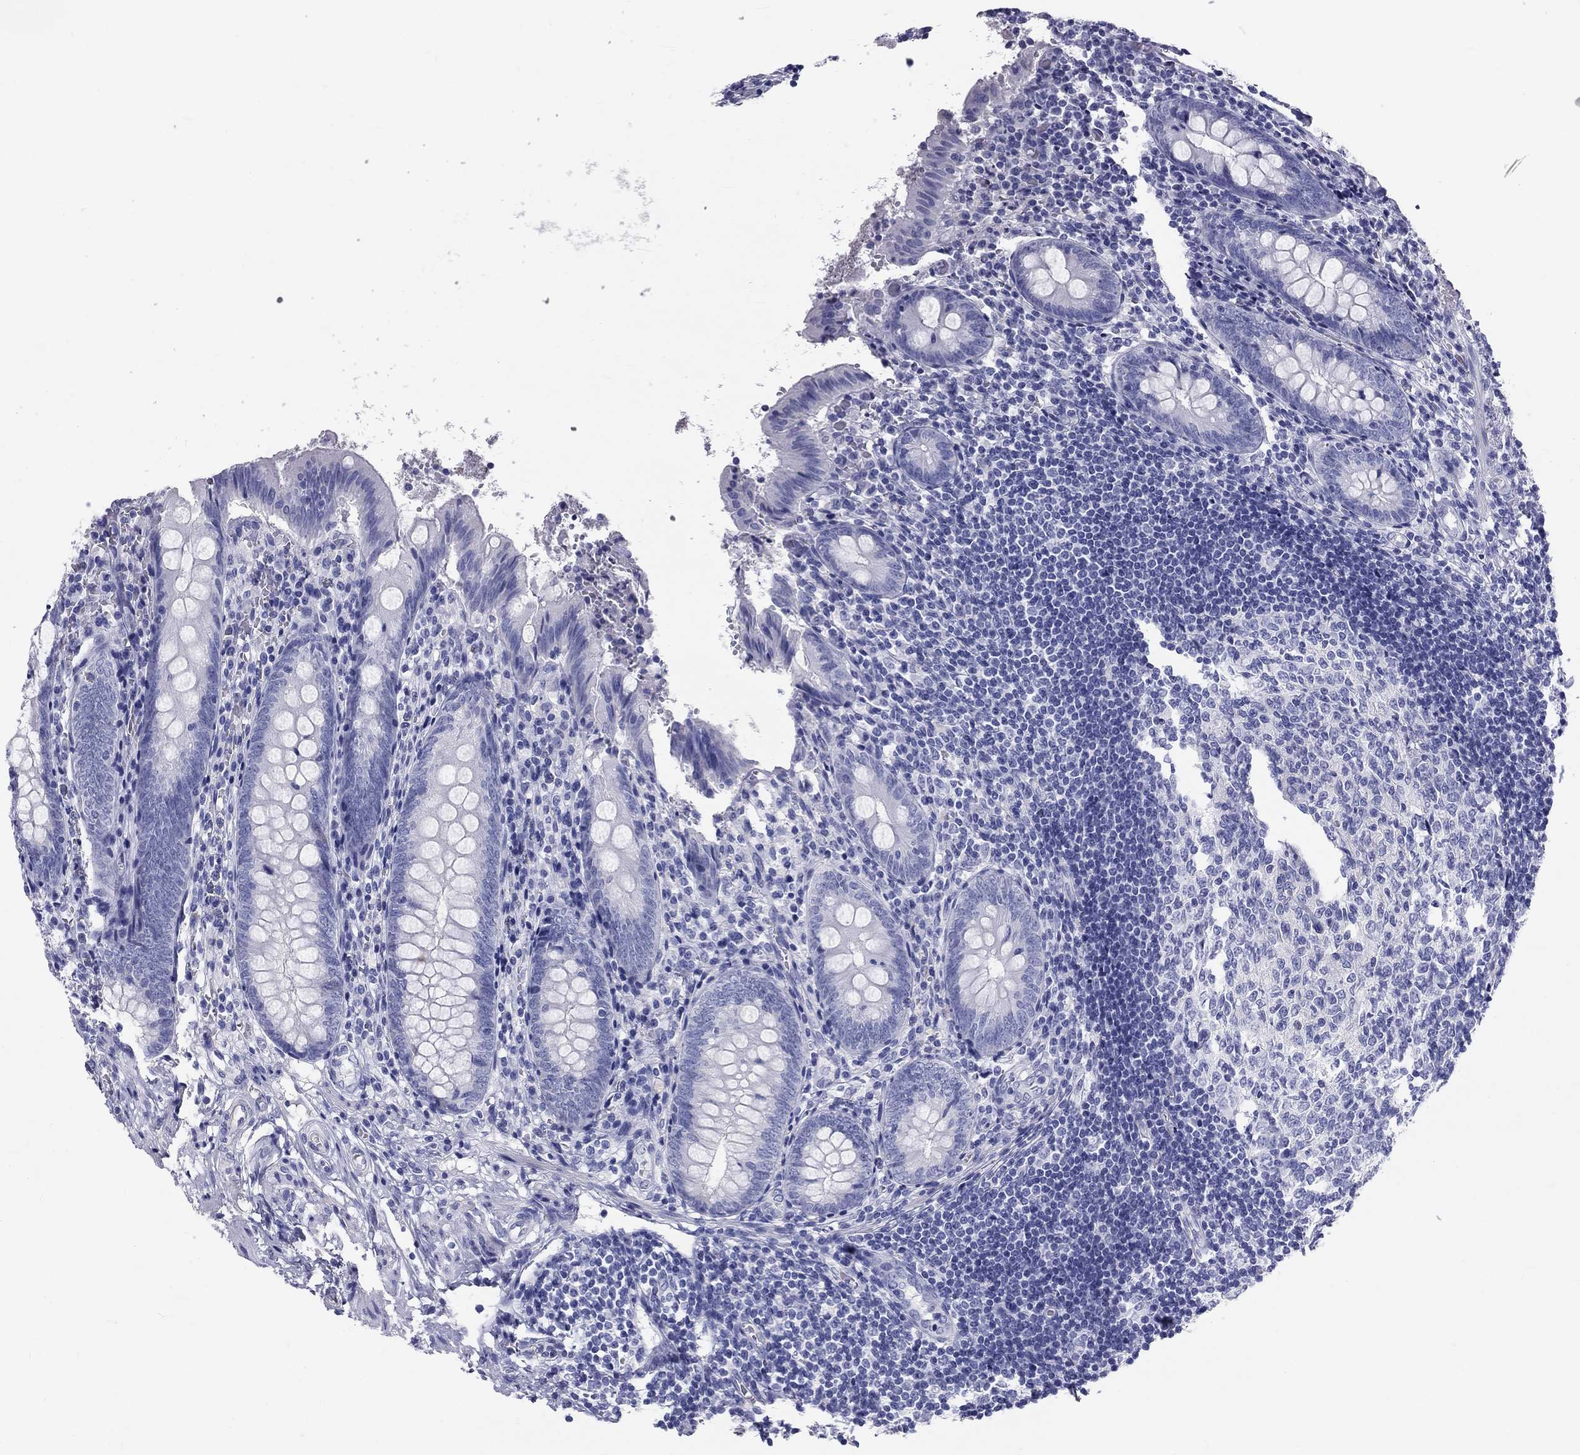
{"staining": {"intensity": "negative", "quantity": "none", "location": "none"}, "tissue": "appendix", "cell_type": "Glandular cells", "image_type": "normal", "snomed": [{"axis": "morphology", "description": "Normal tissue, NOS"}, {"axis": "topography", "description": "Appendix"}], "caption": "The micrograph shows no staining of glandular cells in normal appendix. (DAB (3,3'-diaminobenzidine) immunohistochemistry with hematoxylin counter stain).", "gene": "DNALI1", "patient": {"sex": "female", "age": 23}}